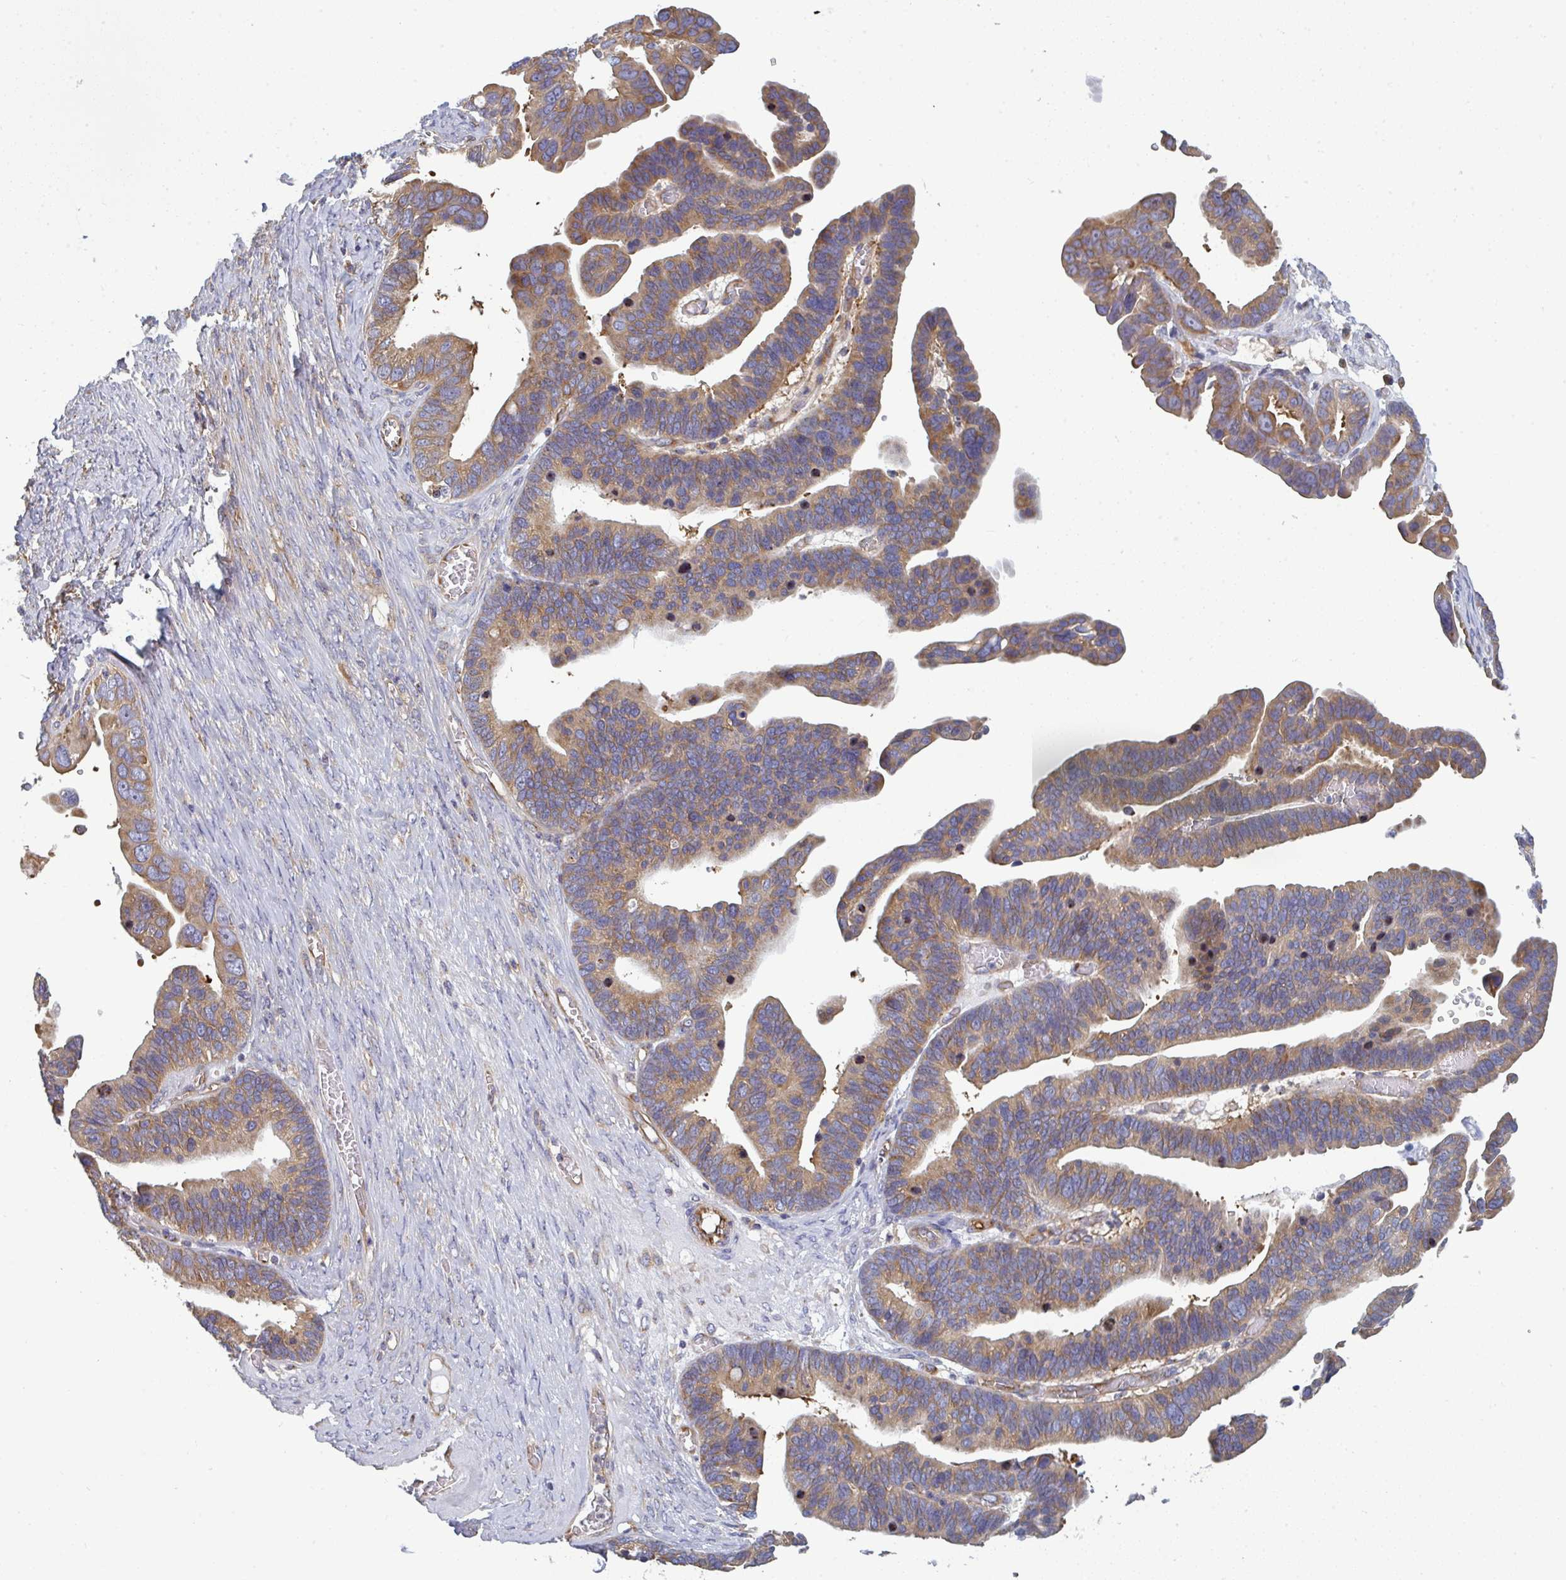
{"staining": {"intensity": "moderate", "quantity": ">75%", "location": "cytoplasmic/membranous"}, "tissue": "ovarian cancer", "cell_type": "Tumor cells", "image_type": "cancer", "snomed": [{"axis": "morphology", "description": "Cystadenocarcinoma, serous, NOS"}, {"axis": "topography", "description": "Ovary"}], "caption": "Human ovarian cancer stained with a brown dye exhibits moderate cytoplasmic/membranous positive positivity in approximately >75% of tumor cells.", "gene": "DYNC1I2", "patient": {"sex": "female", "age": 56}}